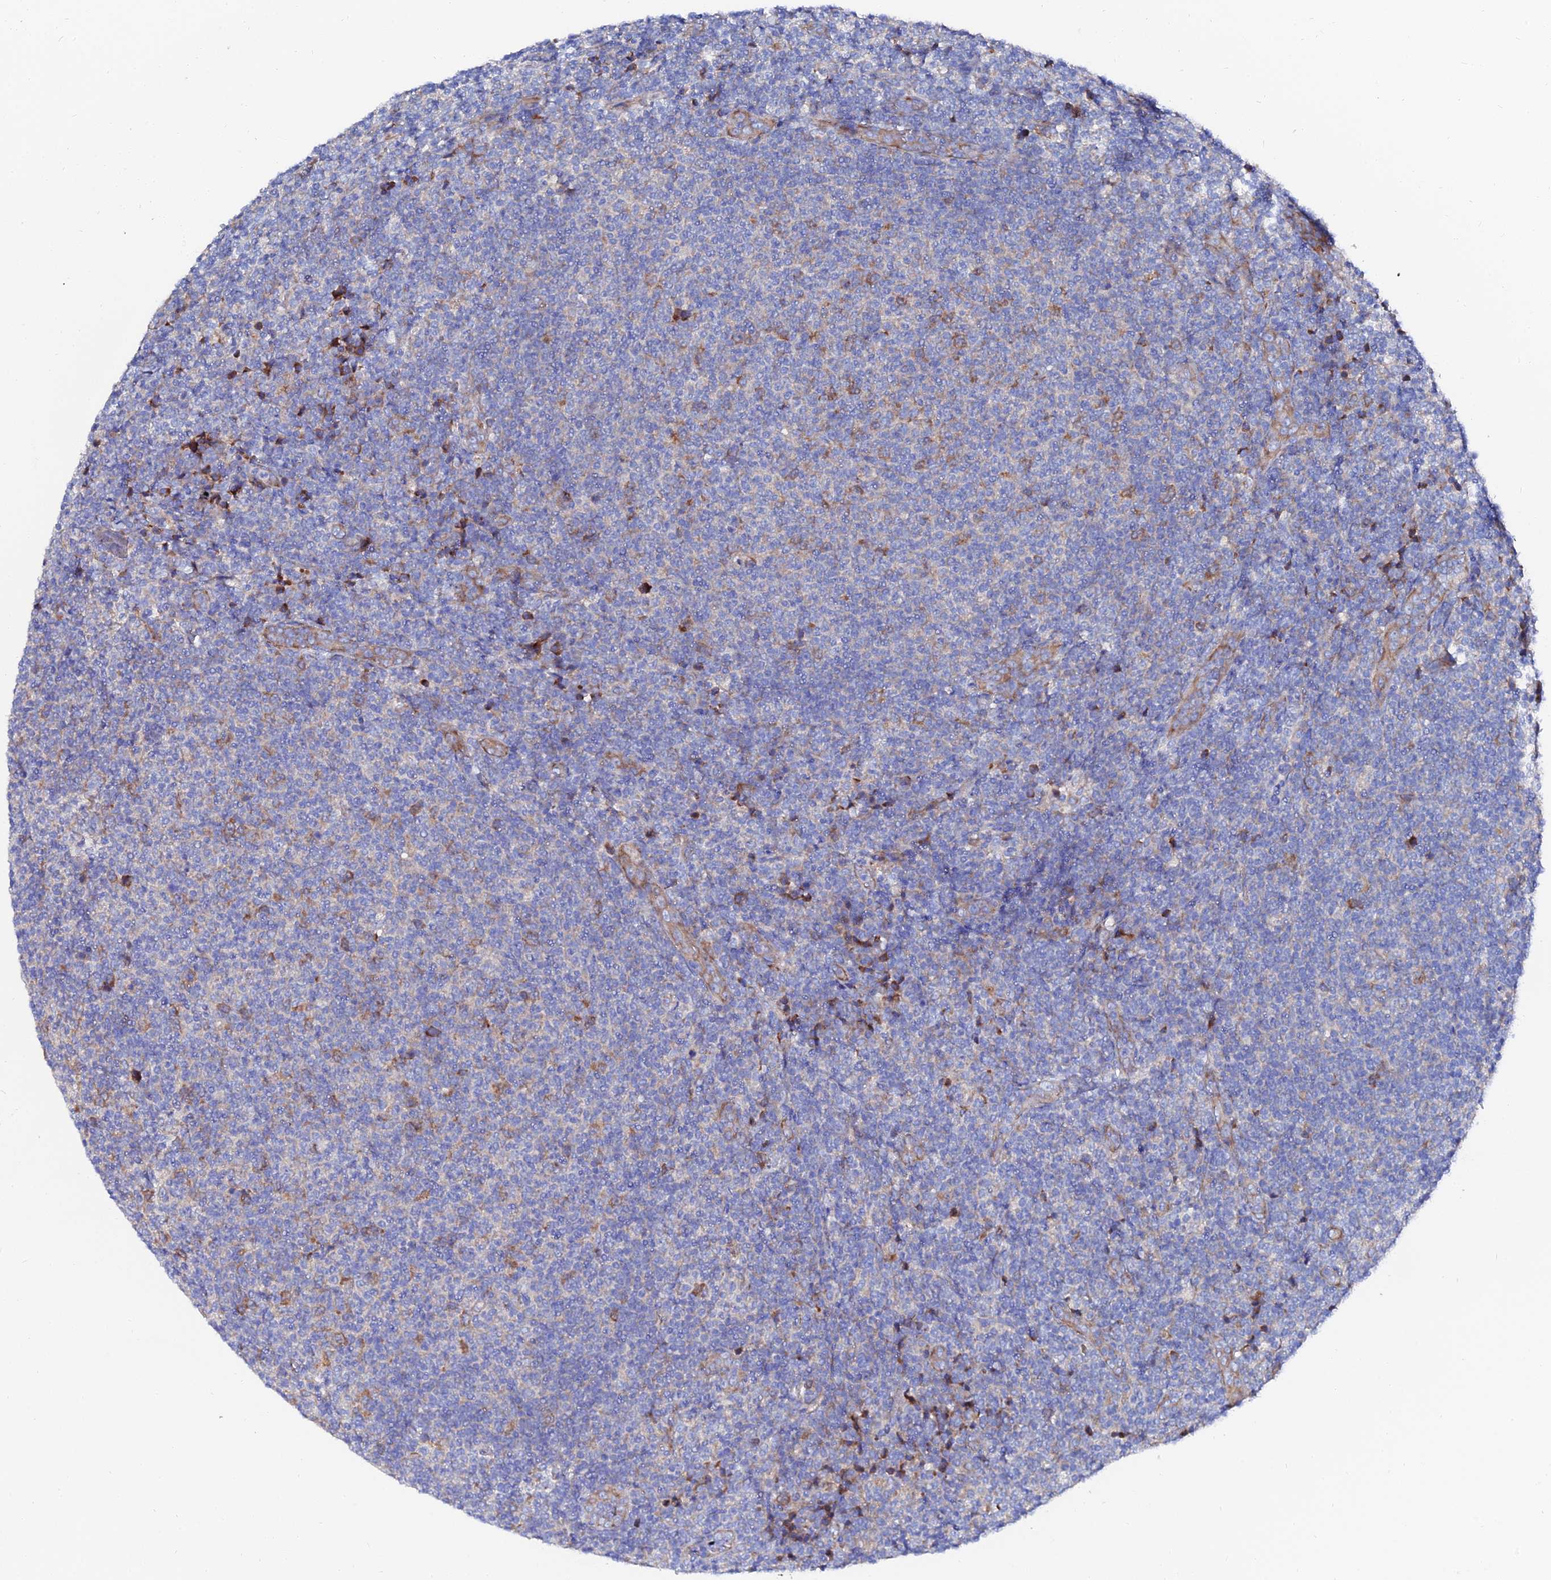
{"staining": {"intensity": "moderate", "quantity": "<25%", "location": "cytoplasmic/membranous"}, "tissue": "lymphoma", "cell_type": "Tumor cells", "image_type": "cancer", "snomed": [{"axis": "morphology", "description": "Malignant lymphoma, non-Hodgkin's type, Low grade"}, {"axis": "topography", "description": "Lymph node"}], "caption": "Protein staining of lymphoma tissue reveals moderate cytoplasmic/membranous staining in about <25% of tumor cells.", "gene": "PTTG1", "patient": {"sex": "male", "age": 66}}